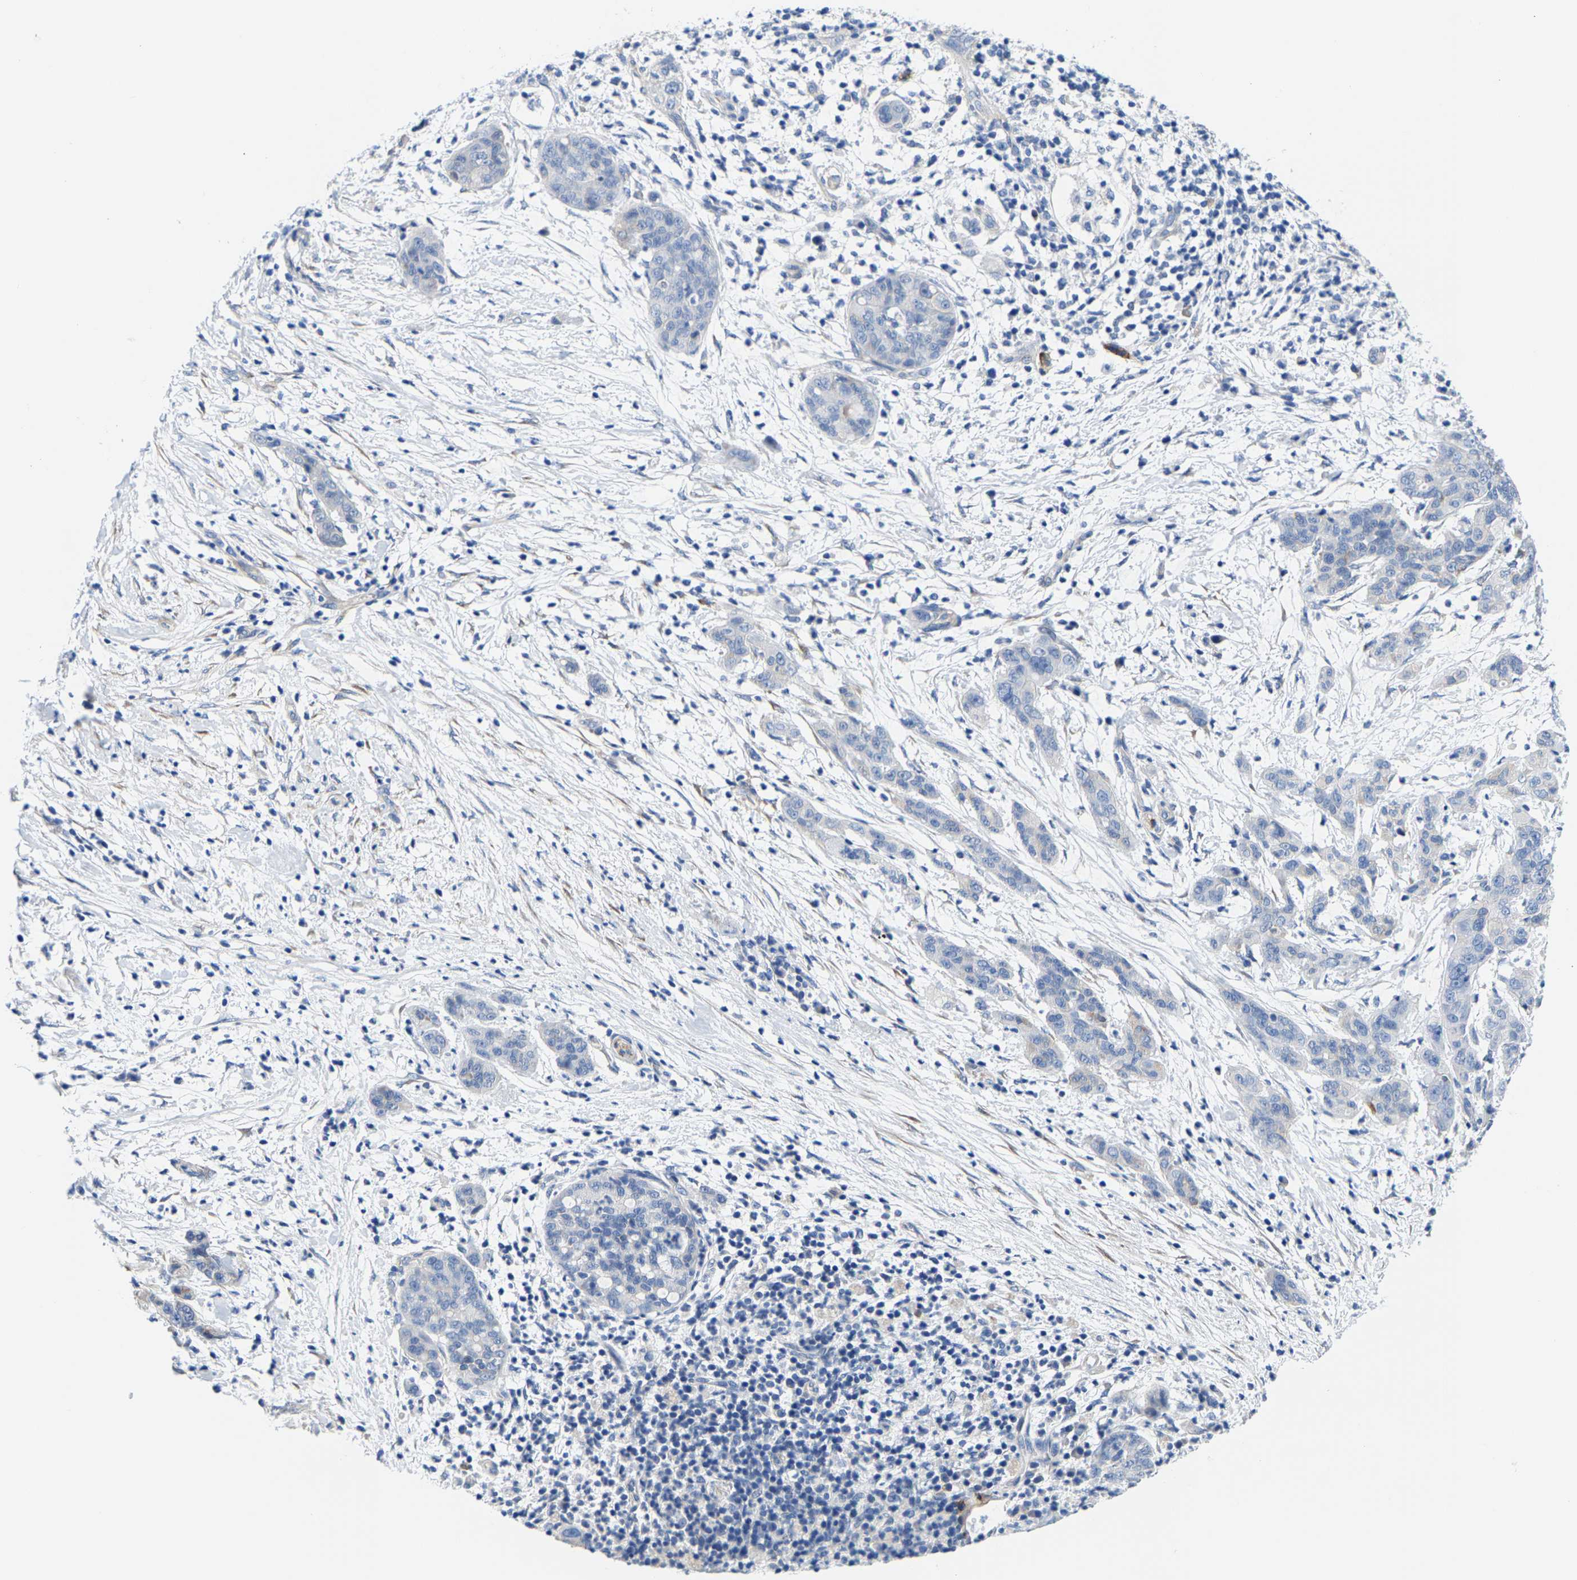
{"staining": {"intensity": "negative", "quantity": "none", "location": "none"}, "tissue": "pancreatic cancer", "cell_type": "Tumor cells", "image_type": "cancer", "snomed": [{"axis": "morphology", "description": "Adenocarcinoma, NOS"}, {"axis": "topography", "description": "Pancreas"}], "caption": "Human pancreatic adenocarcinoma stained for a protein using immunohistochemistry (IHC) exhibits no staining in tumor cells.", "gene": "DSCAM", "patient": {"sex": "female", "age": 78}}